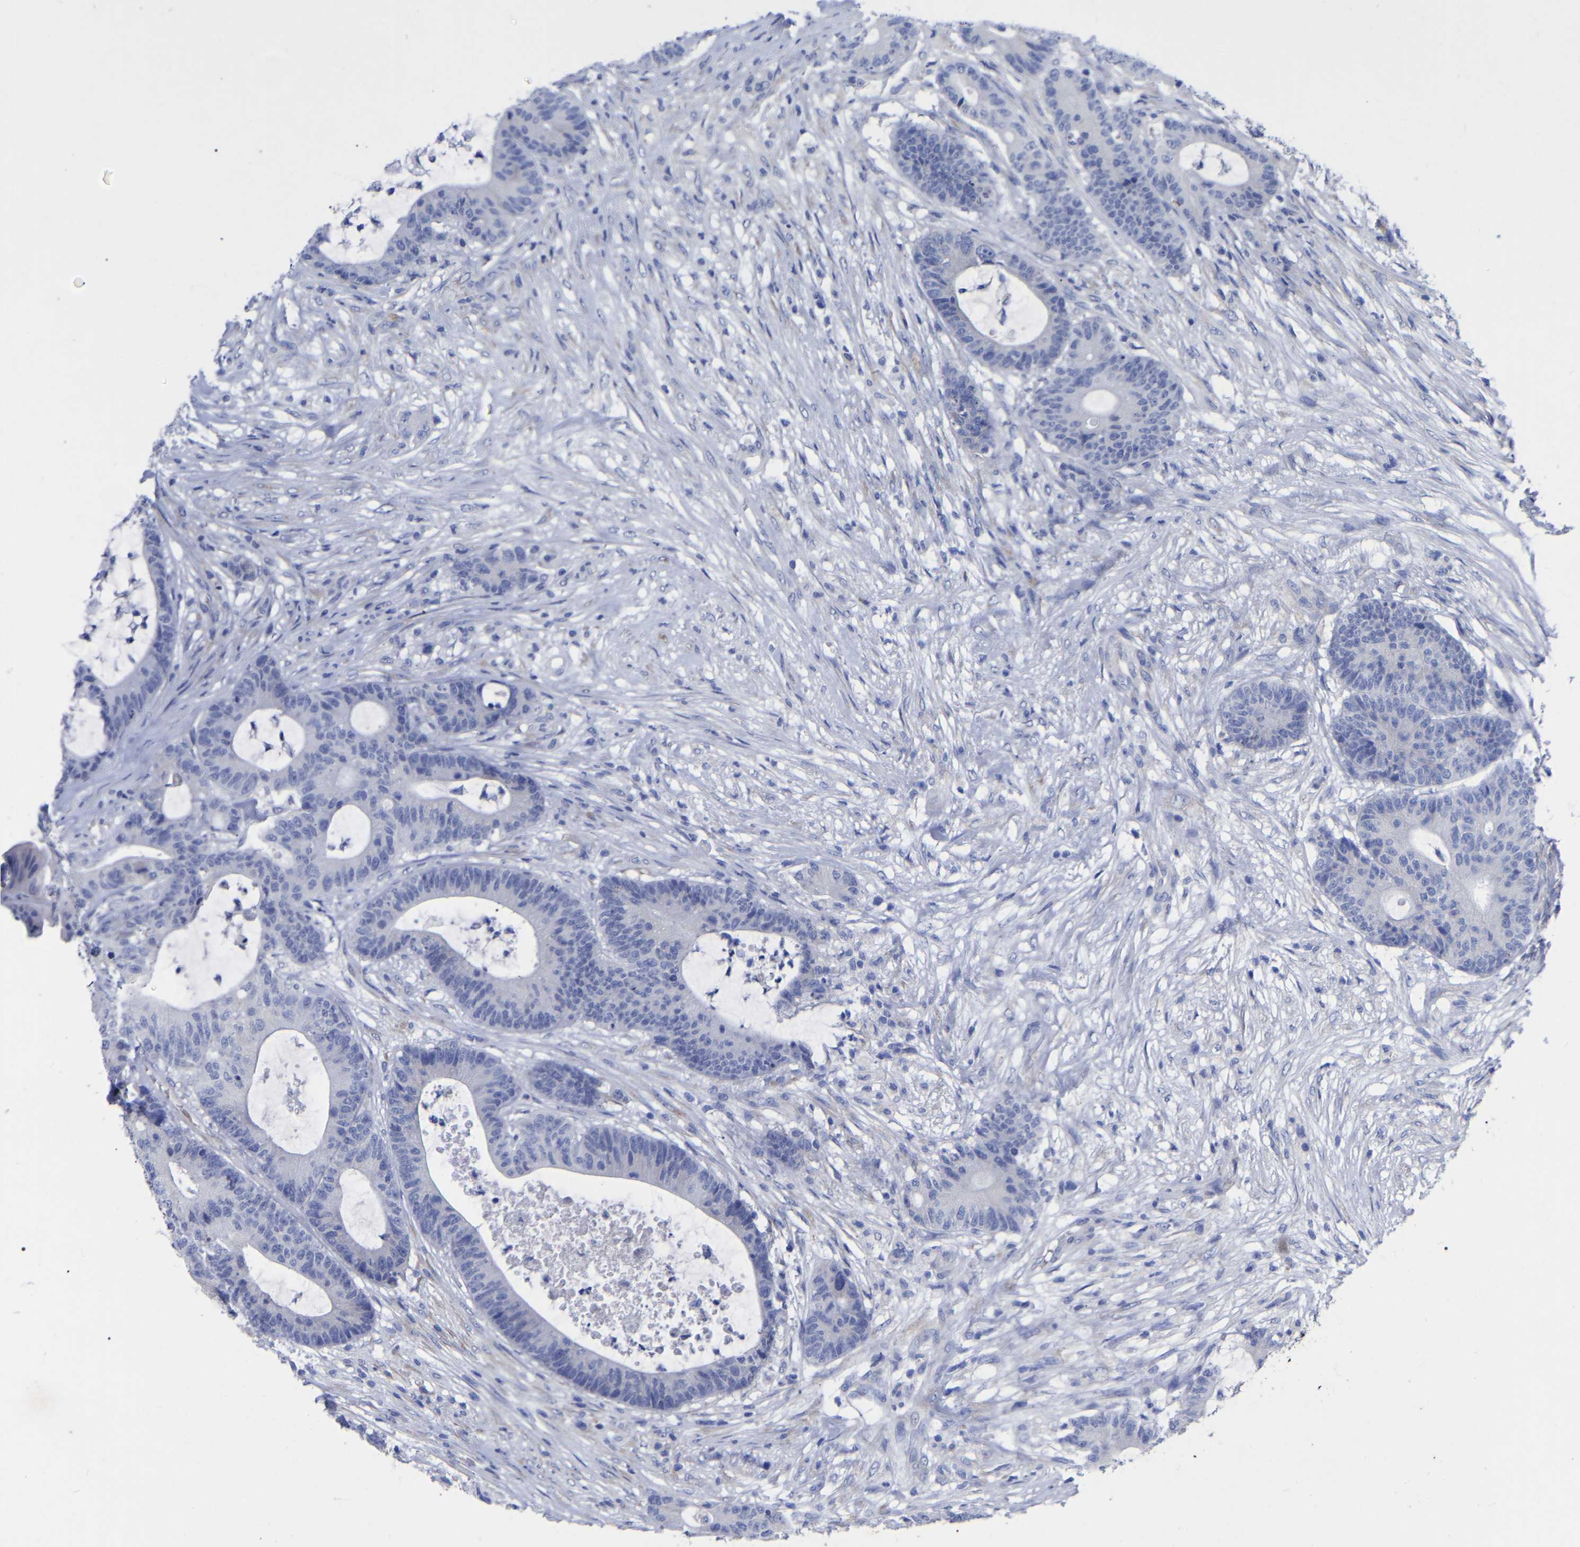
{"staining": {"intensity": "negative", "quantity": "none", "location": "none"}, "tissue": "colorectal cancer", "cell_type": "Tumor cells", "image_type": "cancer", "snomed": [{"axis": "morphology", "description": "Adenocarcinoma, NOS"}, {"axis": "topography", "description": "Colon"}], "caption": "The IHC histopathology image has no significant expression in tumor cells of colorectal cancer (adenocarcinoma) tissue. (DAB immunohistochemistry, high magnification).", "gene": "GDF3", "patient": {"sex": "female", "age": 84}}